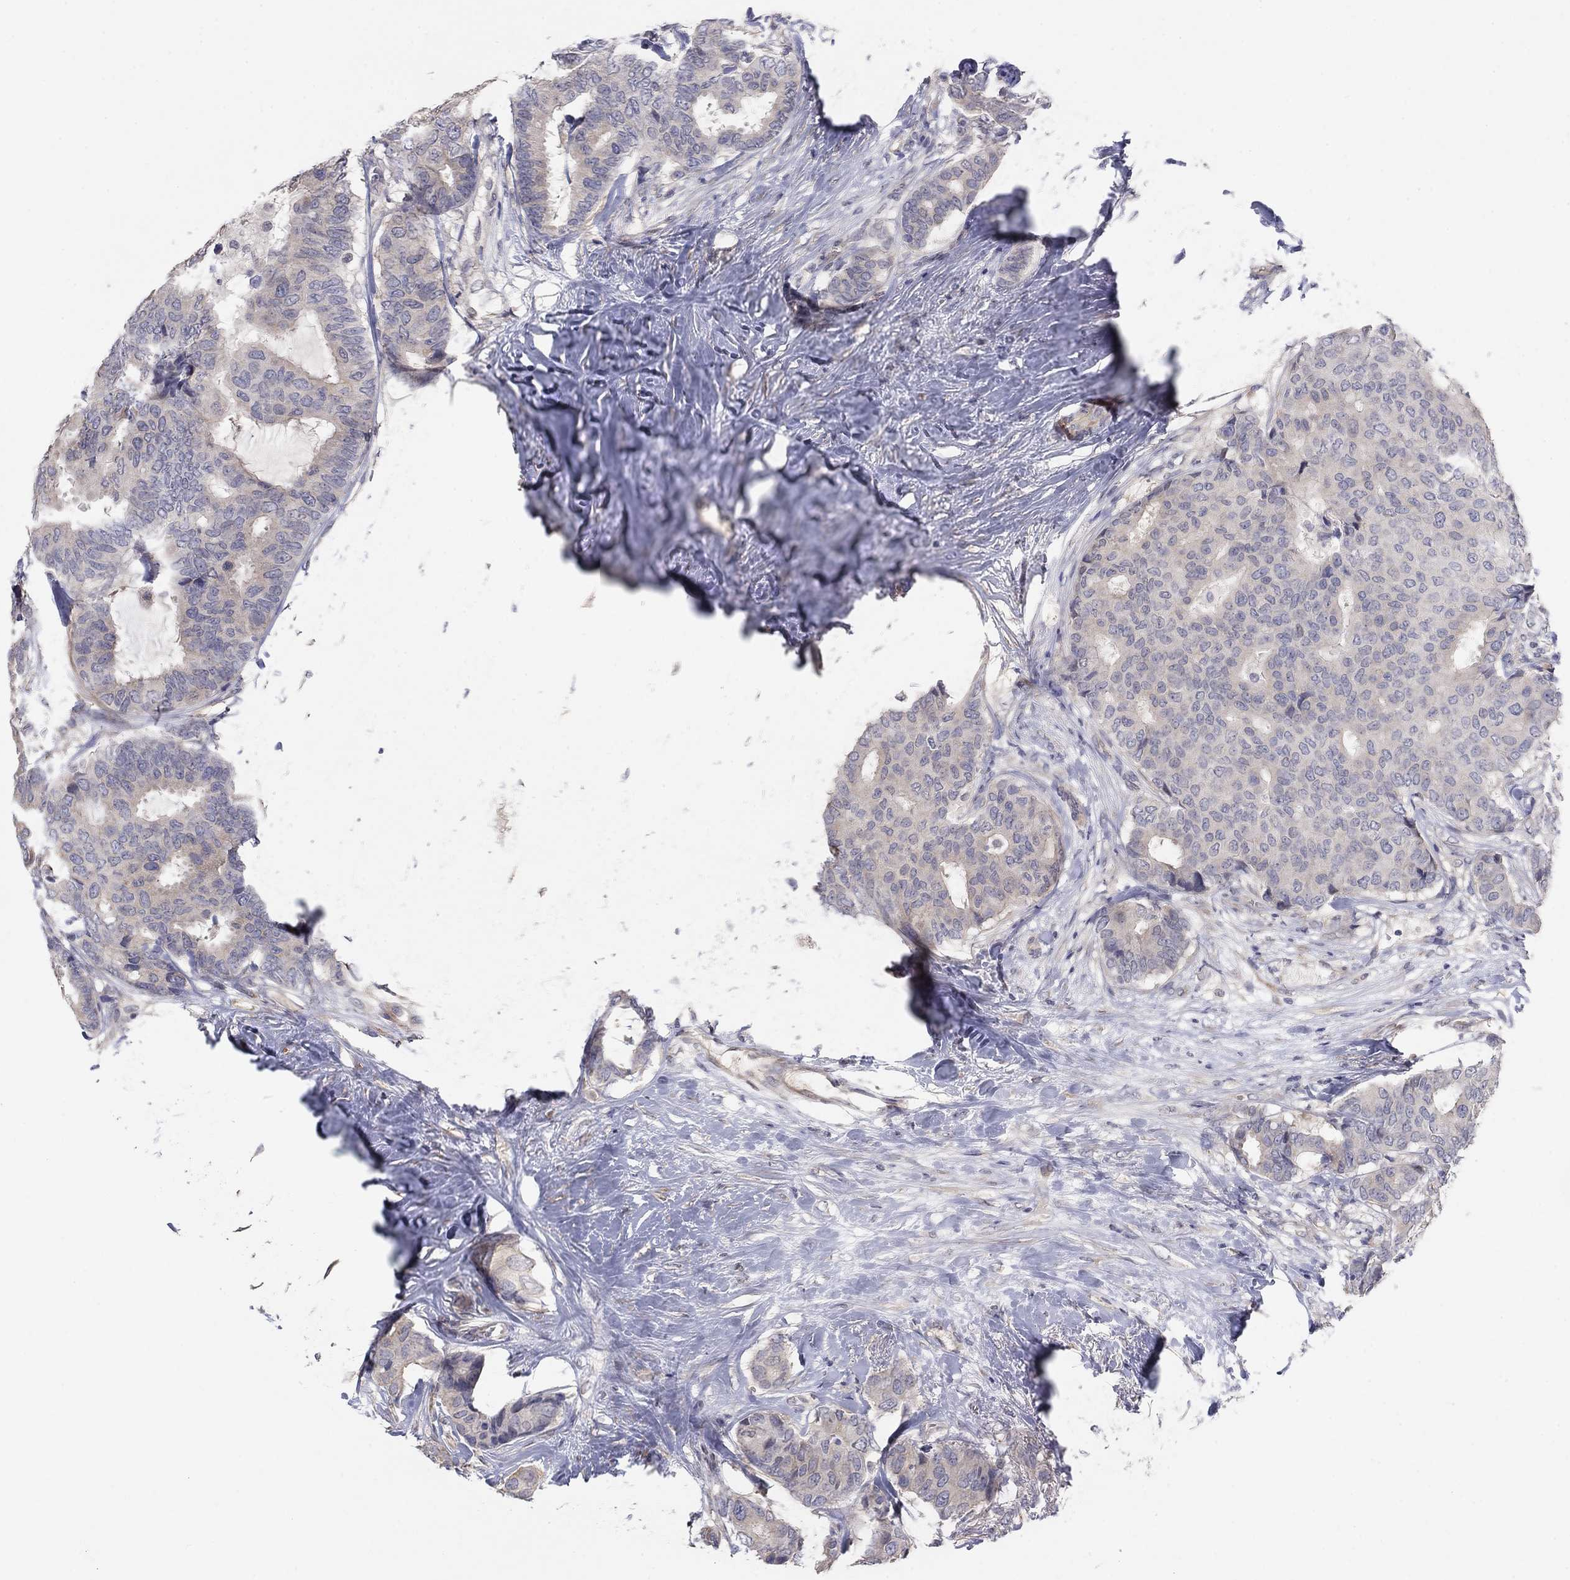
{"staining": {"intensity": "negative", "quantity": "none", "location": "none"}, "tissue": "breast cancer", "cell_type": "Tumor cells", "image_type": "cancer", "snomed": [{"axis": "morphology", "description": "Duct carcinoma"}, {"axis": "topography", "description": "Breast"}], "caption": "Immunohistochemistry (IHC) of infiltrating ductal carcinoma (breast) exhibits no staining in tumor cells.", "gene": "AMN1", "patient": {"sex": "female", "age": 75}}